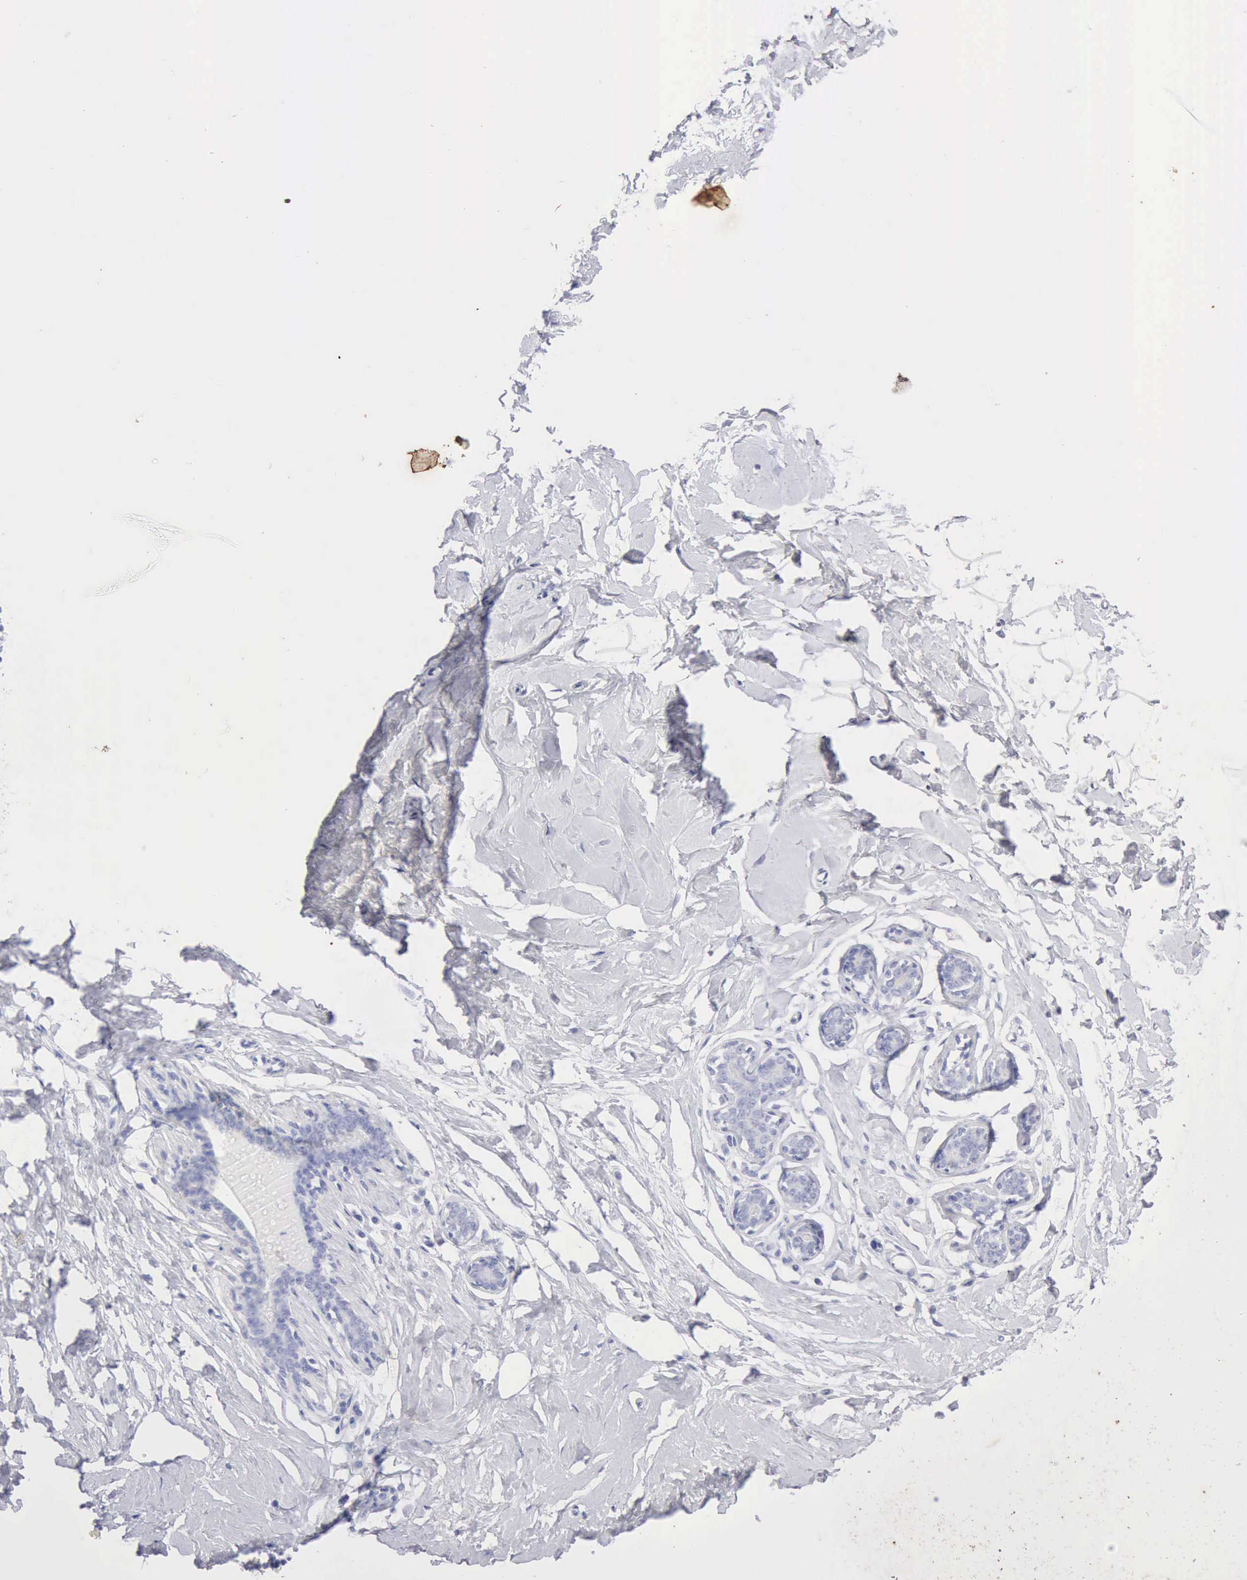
{"staining": {"intensity": "negative", "quantity": "none", "location": "none"}, "tissue": "breast", "cell_type": "Adipocytes", "image_type": "normal", "snomed": [{"axis": "morphology", "description": "Normal tissue, NOS"}, {"axis": "topography", "description": "Breast"}], "caption": "This micrograph is of unremarkable breast stained with immunohistochemistry (IHC) to label a protein in brown with the nuclei are counter-stained blue. There is no staining in adipocytes.", "gene": "KRT10", "patient": {"sex": "female", "age": 23}}